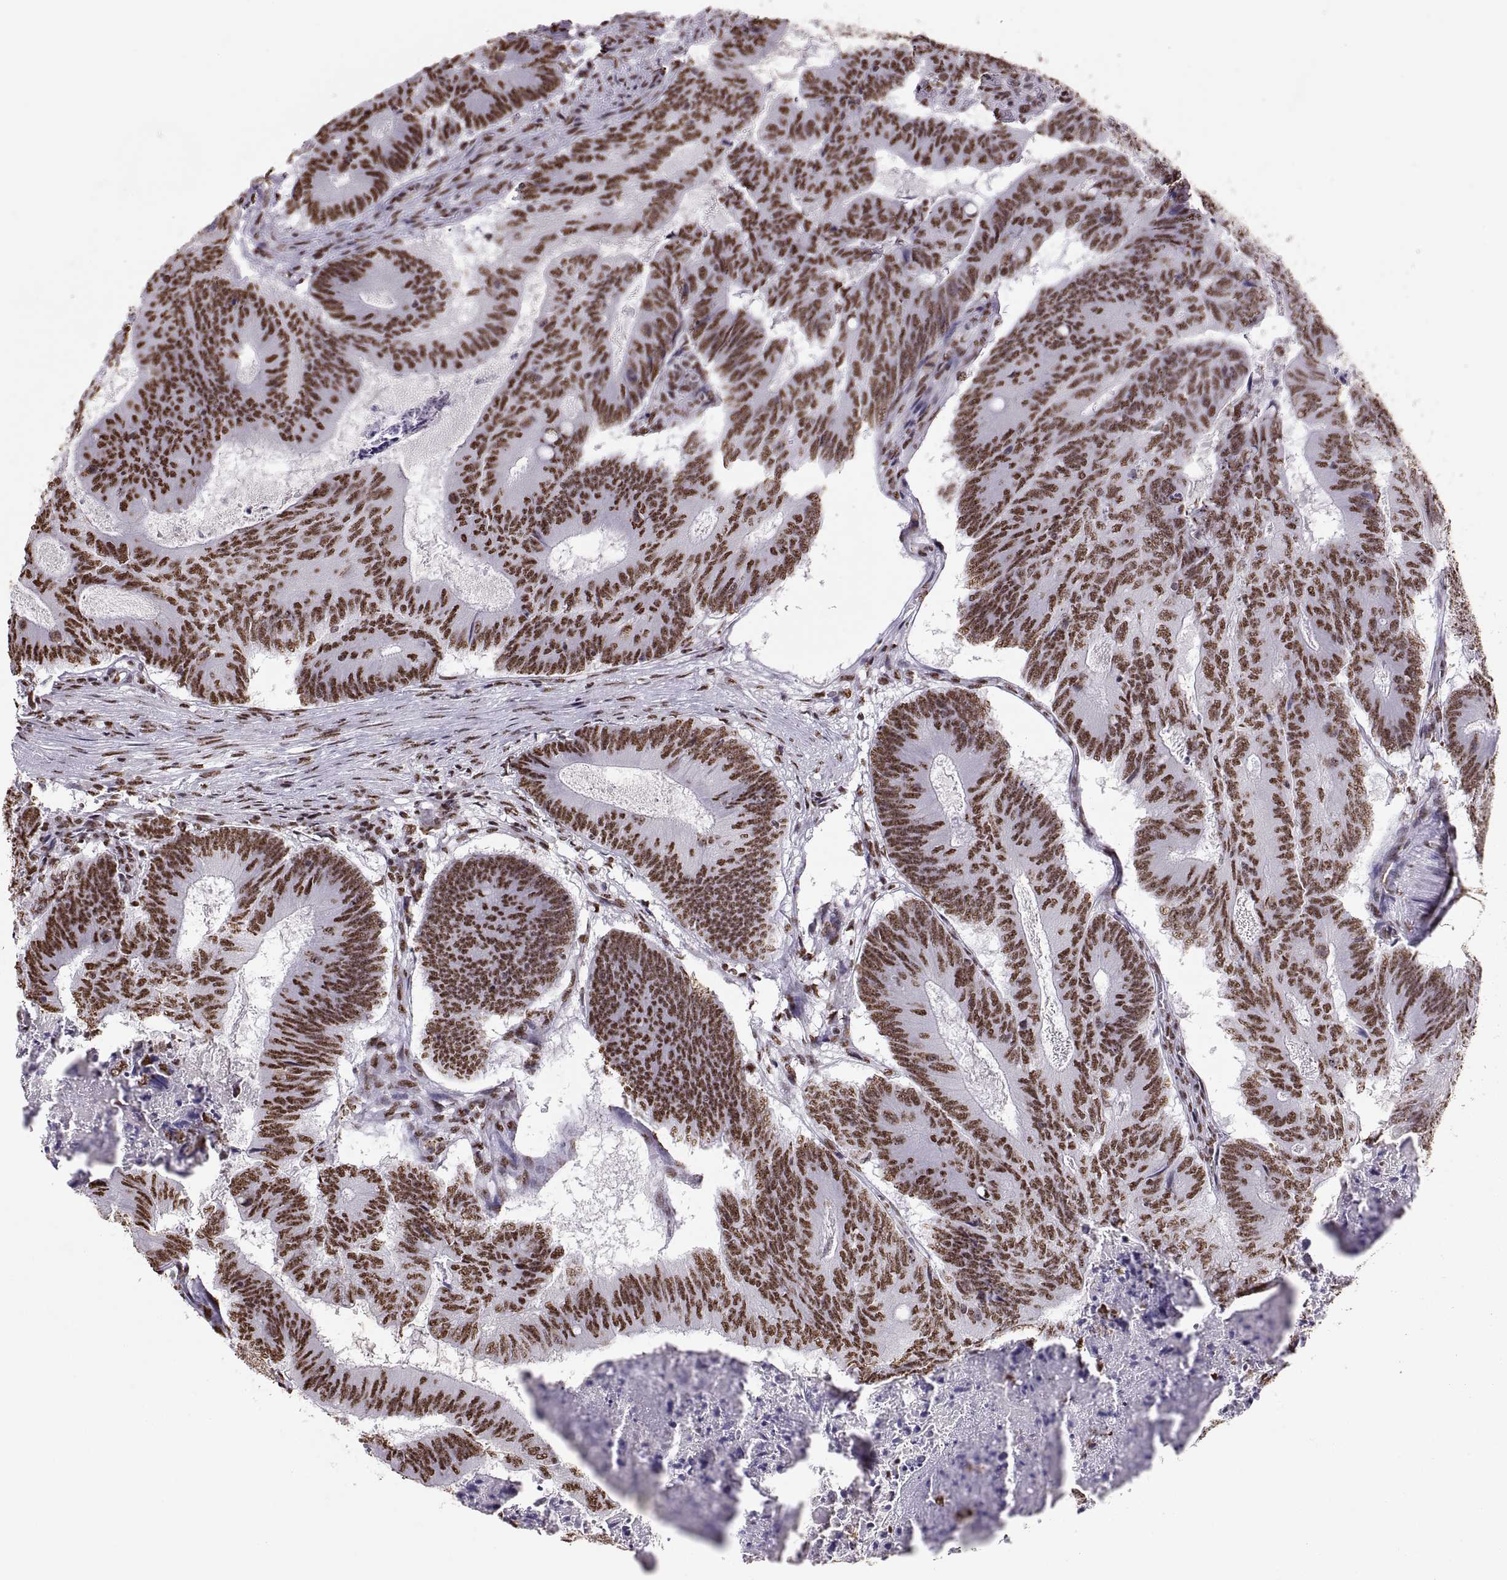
{"staining": {"intensity": "moderate", "quantity": ">75%", "location": "nuclear"}, "tissue": "colorectal cancer", "cell_type": "Tumor cells", "image_type": "cancer", "snomed": [{"axis": "morphology", "description": "Adenocarcinoma, NOS"}, {"axis": "topography", "description": "Colon"}], "caption": "The image reveals a brown stain indicating the presence of a protein in the nuclear of tumor cells in adenocarcinoma (colorectal).", "gene": "SNAI1", "patient": {"sex": "female", "age": 70}}